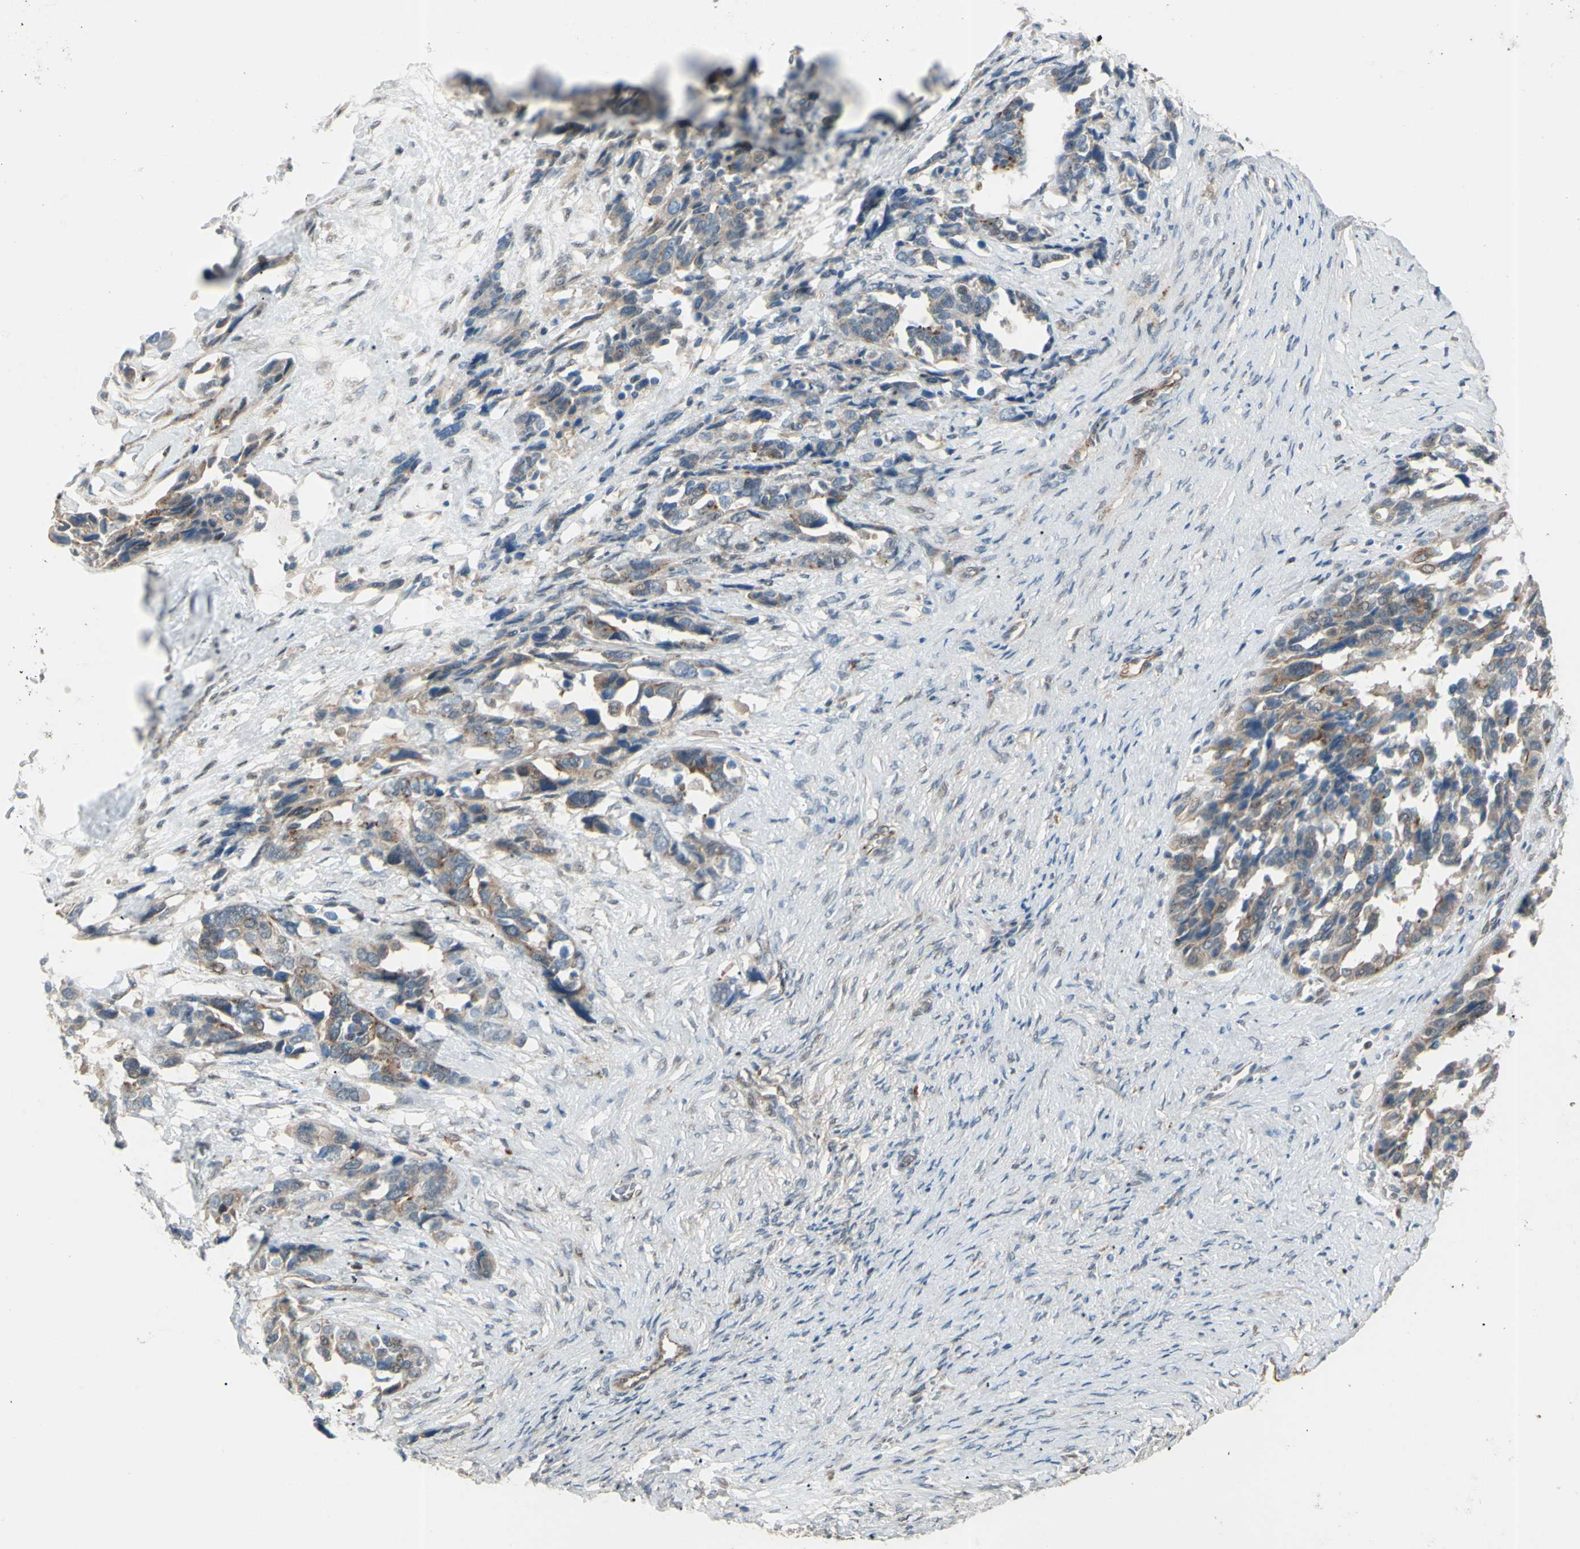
{"staining": {"intensity": "weak", "quantity": ">75%", "location": "cytoplasmic/membranous"}, "tissue": "ovarian cancer", "cell_type": "Tumor cells", "image_type": "cancer", "snomed": [{"axis": "morphology", "description": "Cystadenocarcinoma, serous, NOS"}, {"axis": "topography", "description": "Ovary"}], "caption": "Immunohistochemical staining of serous cystadenocarcinoma (ovarian) shows low levels of weak cytoplasmic/membranous staining in about >75% of tumor cells.", "gene": "LMTK2", "patient": {"sex": "female", "age": 44}}